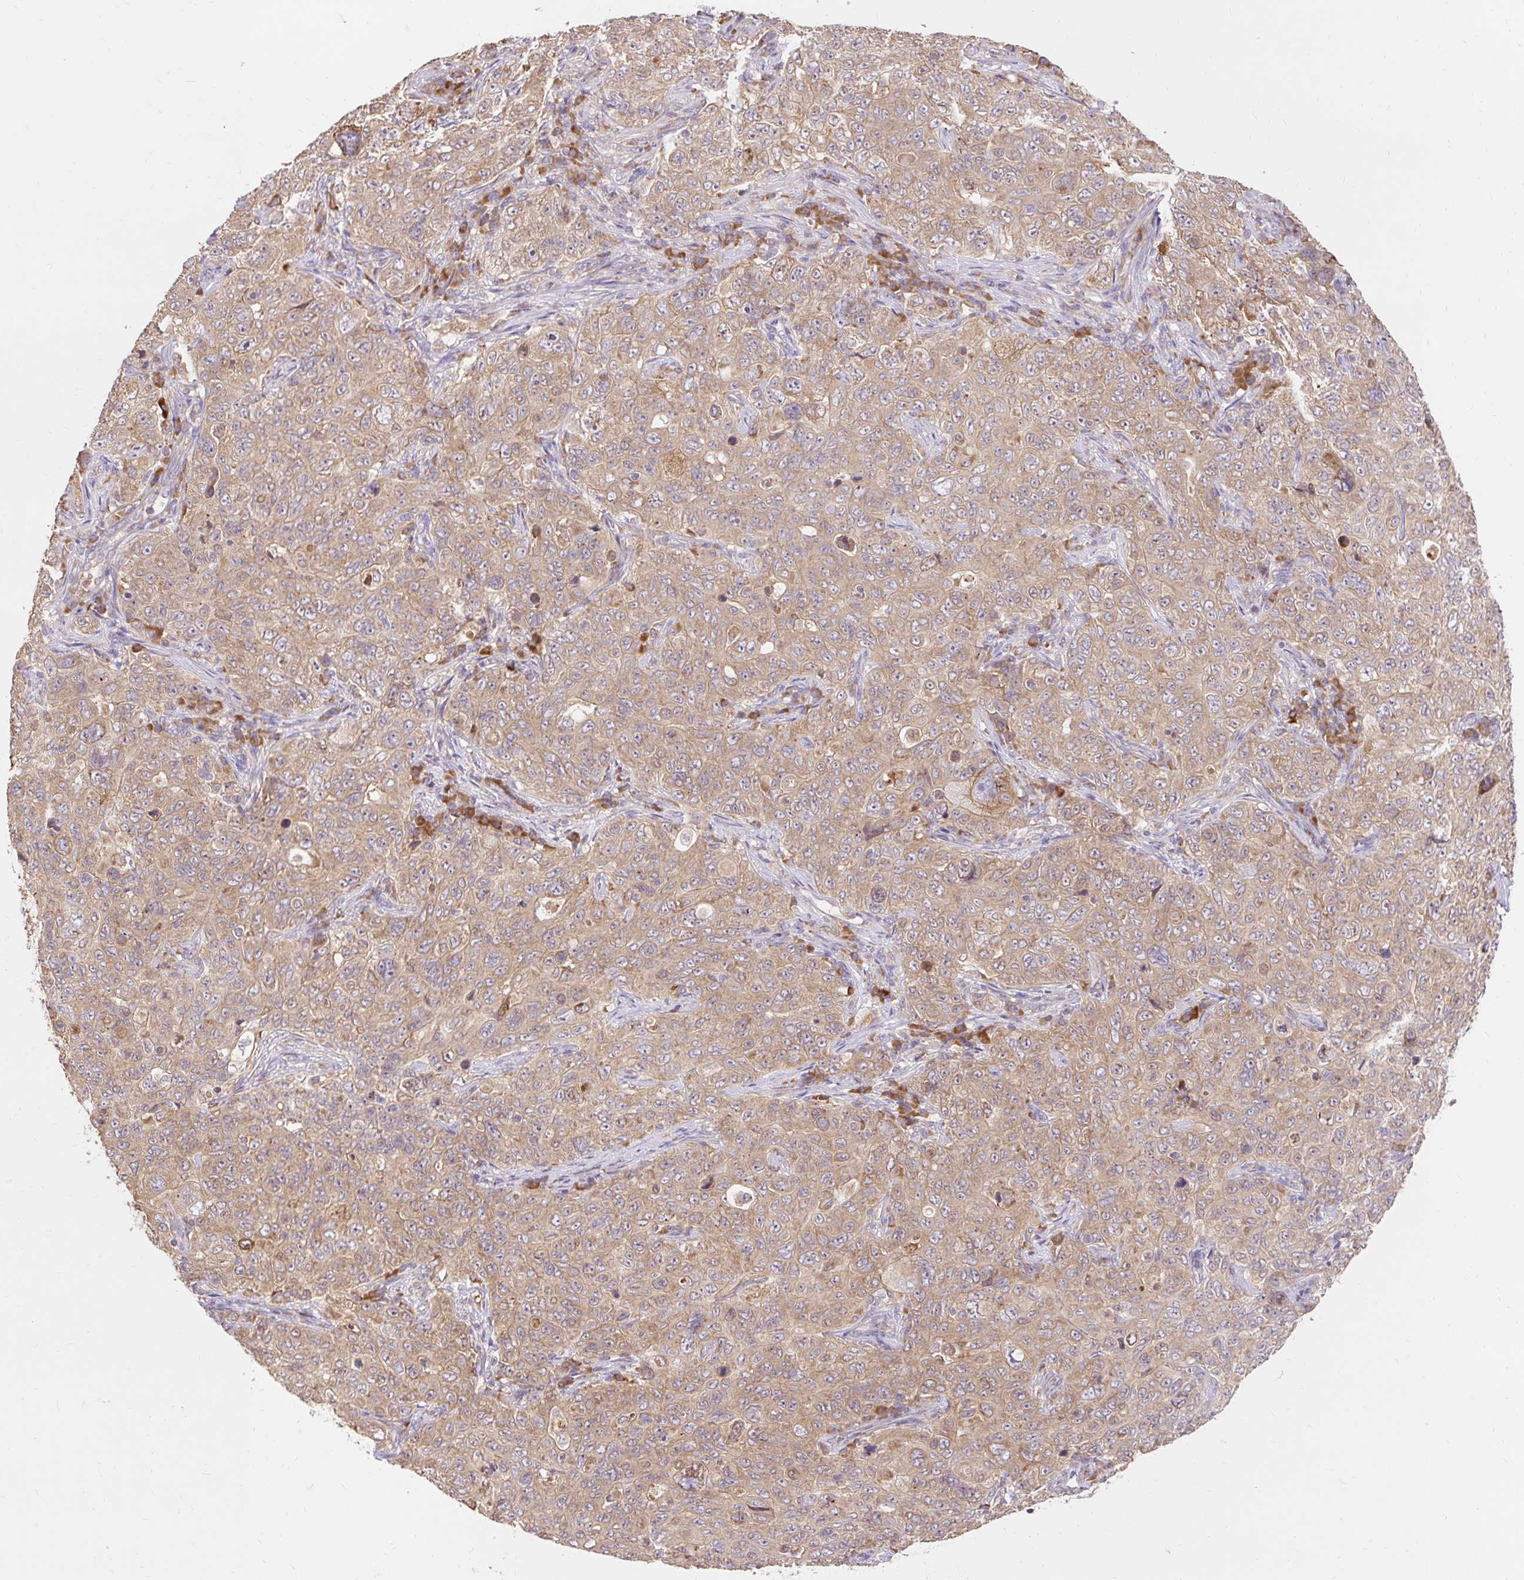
{"staining": {"intensity": "moderate", "quantity": ">75%", "location": "cytoplasmic/membranous"}, "tissue": "pancreatic cancer", "cell_type": "Tumor cells", "image_type": "cancer", "snomed": [{"axis": "morphology", "description": "Adenocarcinoma, NOS"}, {"axis": "topography", "description": "Pancreas"}], "caption": "A medium amount of moderate cytoplasmic/membranous expression is present in approximately >75% of tumor cells in pancreatic cancer tissue.", "gene": "SEC63", "patient": {"sex": "male", "age": 68}}